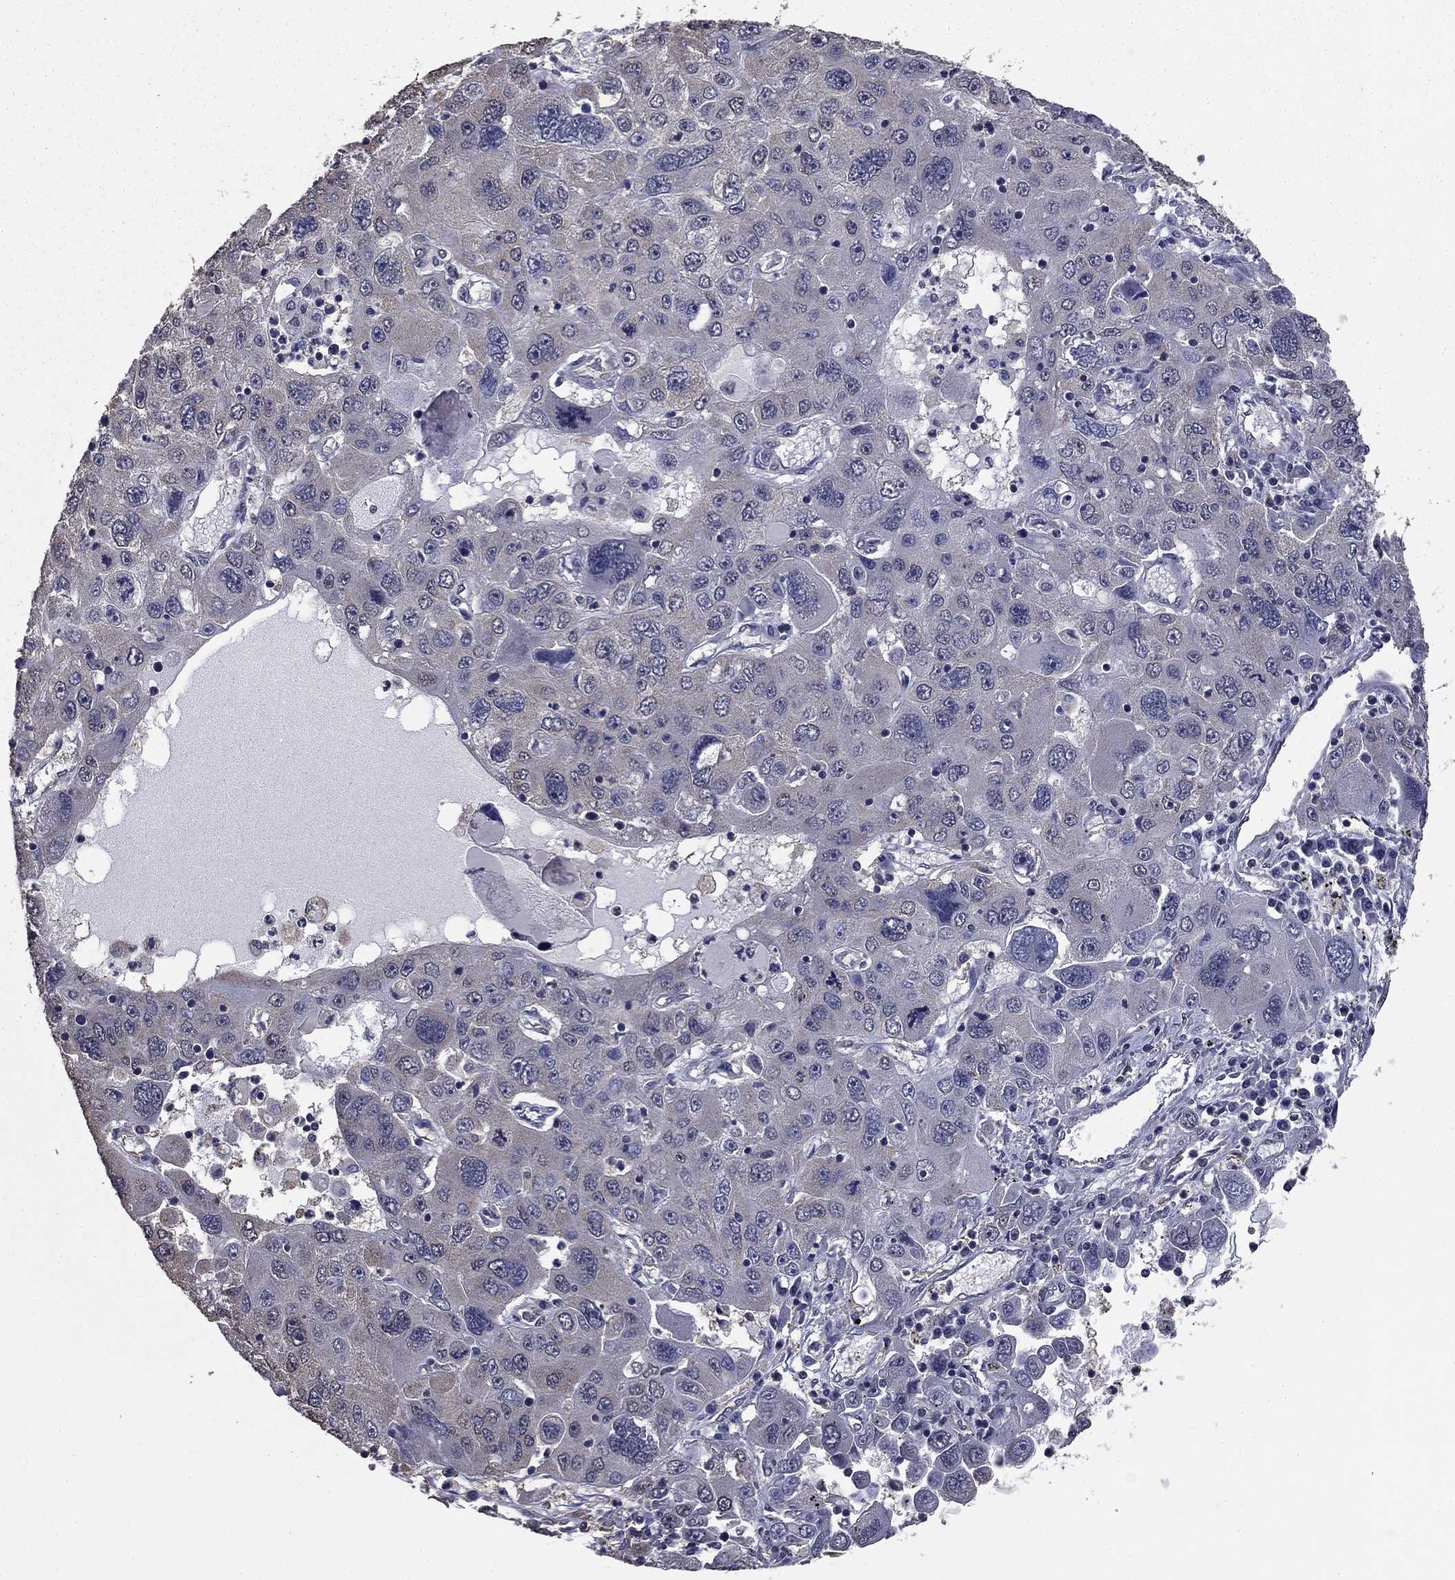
{"staining": {"intensity": "negative", "quantity": "none", "location": "none"}, "tissue": "stomach cancer", "cell_type": "Tumor cells", "image_type": "cancer", "snomed": [{"axis": "morphology", "description": "Adenocarcinoma, NOS"}, {"axis": "topography", "description": "Stomach"}], "caption": "Tumor cells show no significant protein staining in stomach cancer.", "gene": "MFAP3L", "patient": {"sex": "male", "age": 56}}